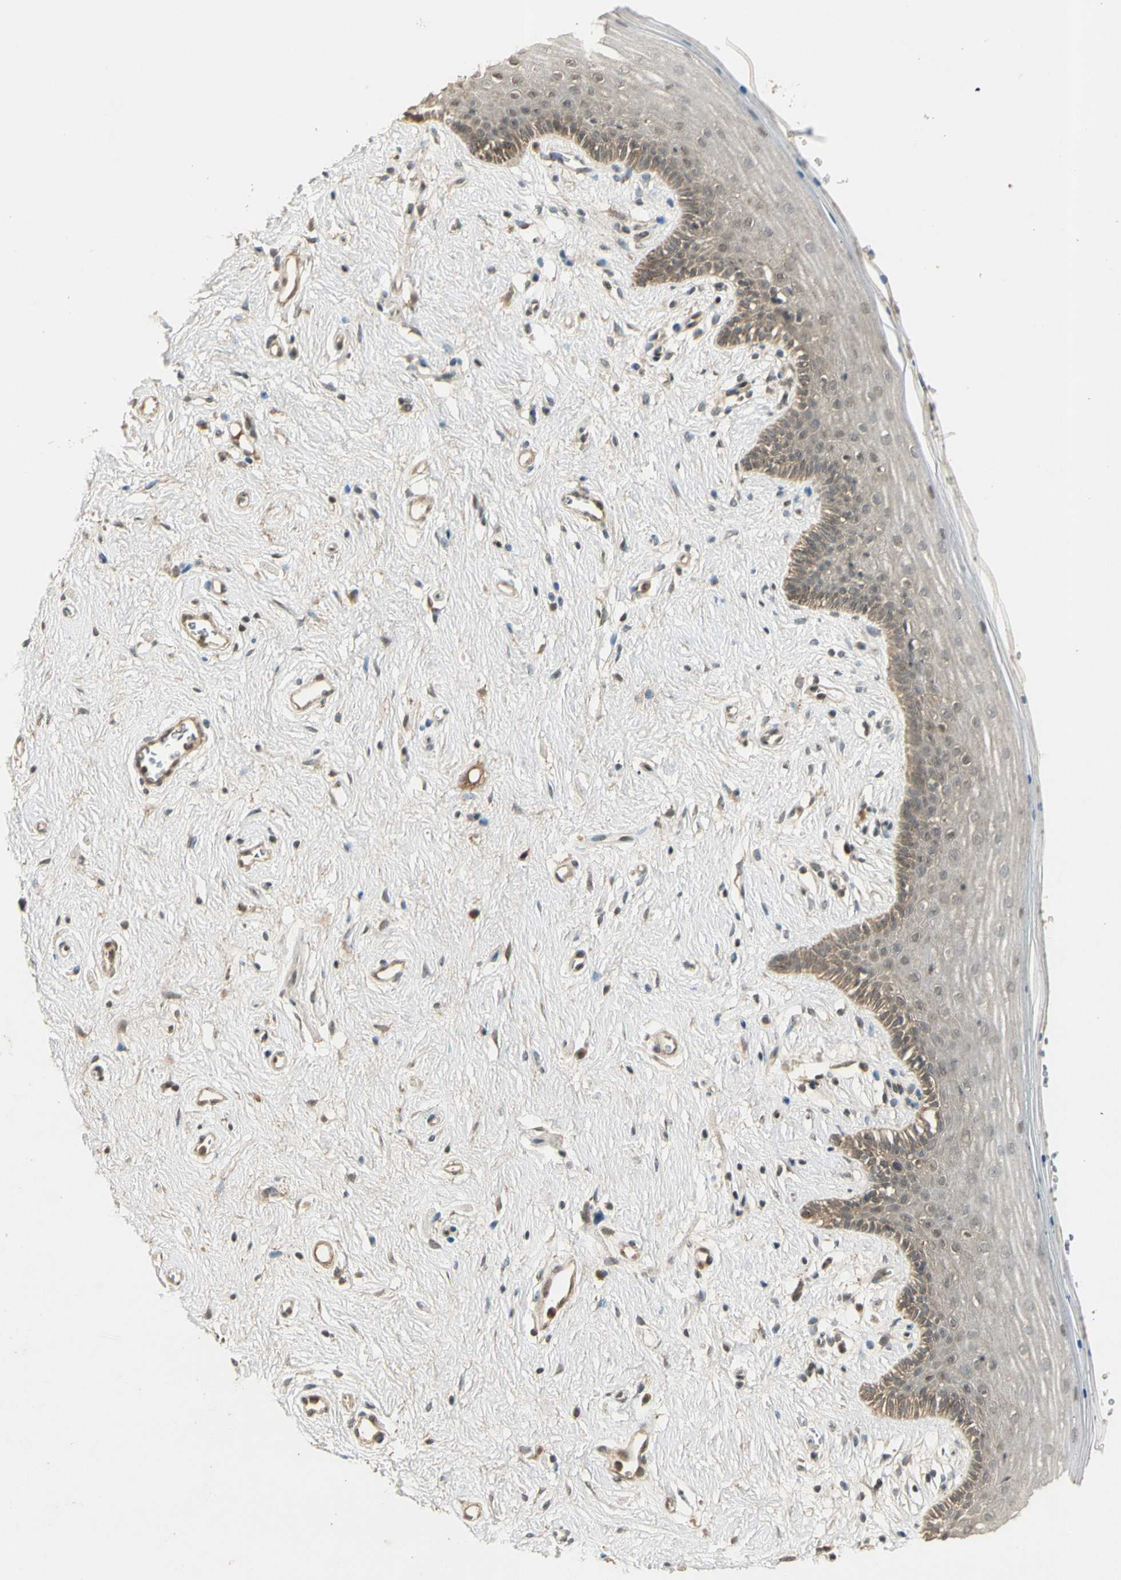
{"staining": {"intensity": "moderate", "quantity": "<25%", "location": "cytoplasmic/membranous,nuclear"}, "tissue": "vagina", "cell_type": "Squamous epithelial cells", "image_type": "normal", "snomed": [{"axis": "morphology", "description": "Normal tissue, NOS"}, {"axis": "topography", "description": "Vagina"}], "caption": "About <25% of squamous epithelial cells in unremarkable human vagina exhibit moderate cytoplasmic/membranous,nuclear protein expression as visualized by brown immunohistochemical staining.", "gene": "GMEB2", "patient": {"sex": "female", "age": 44}}